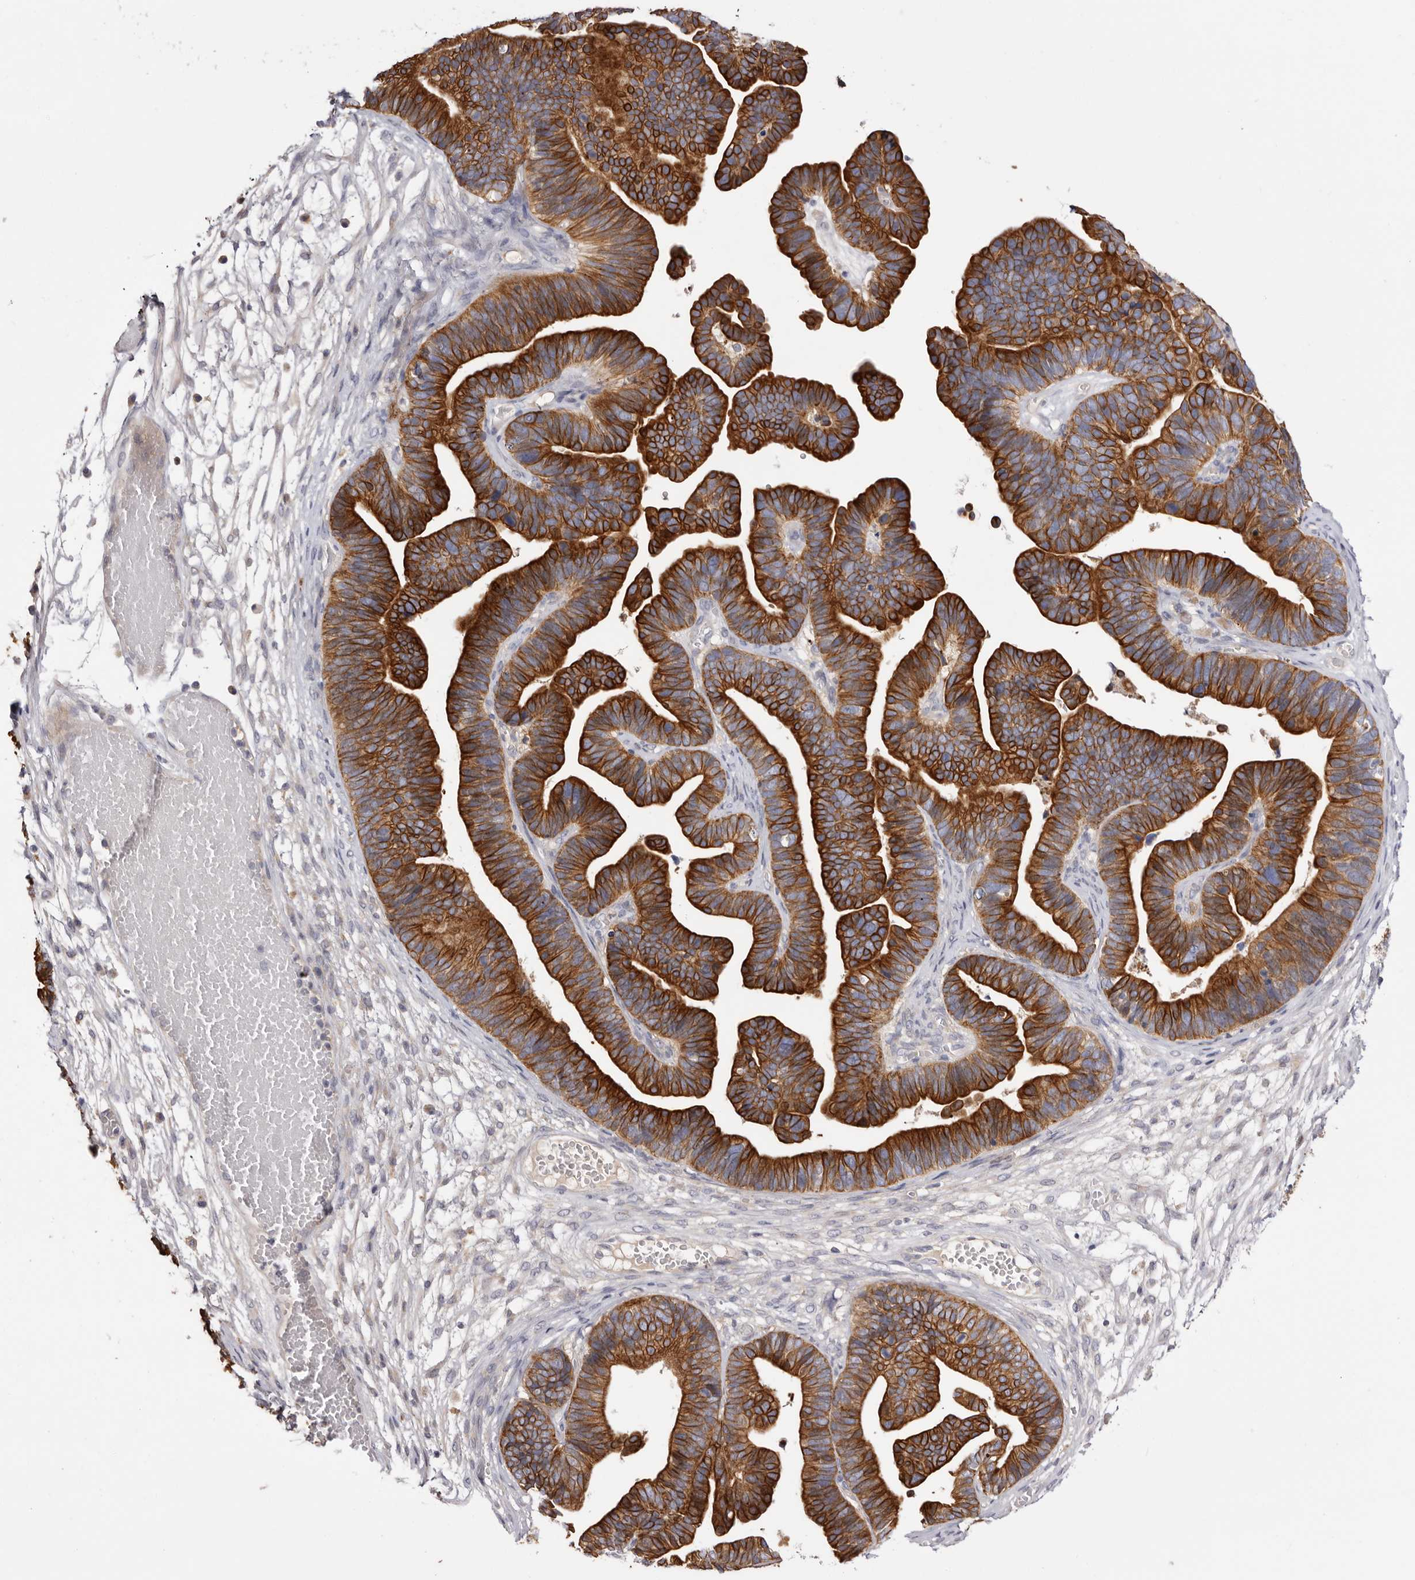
{"staining": {"intensity": "strong", "quantity": ">75%", "location": "cytoplasmic/membranous"}, "tissue": "ovarian cancer", "cell_type": "Tumor cells", "image_type": "cancer", "snomed": [{"axis": "morphology", "description": "Cystadenocarcinoma, serous, NOS"}, {"axis": "topography", "description": "Ovary"}], "caption": "Ovarian cancer (serous cystadenocarcinoma) stained with a brown dye displays strong cytoplasmic/membranous positive positivity in approximately >75% of tumor cells.", "gene": "STK16", "patient": {"sex": "female", "age": 56}}